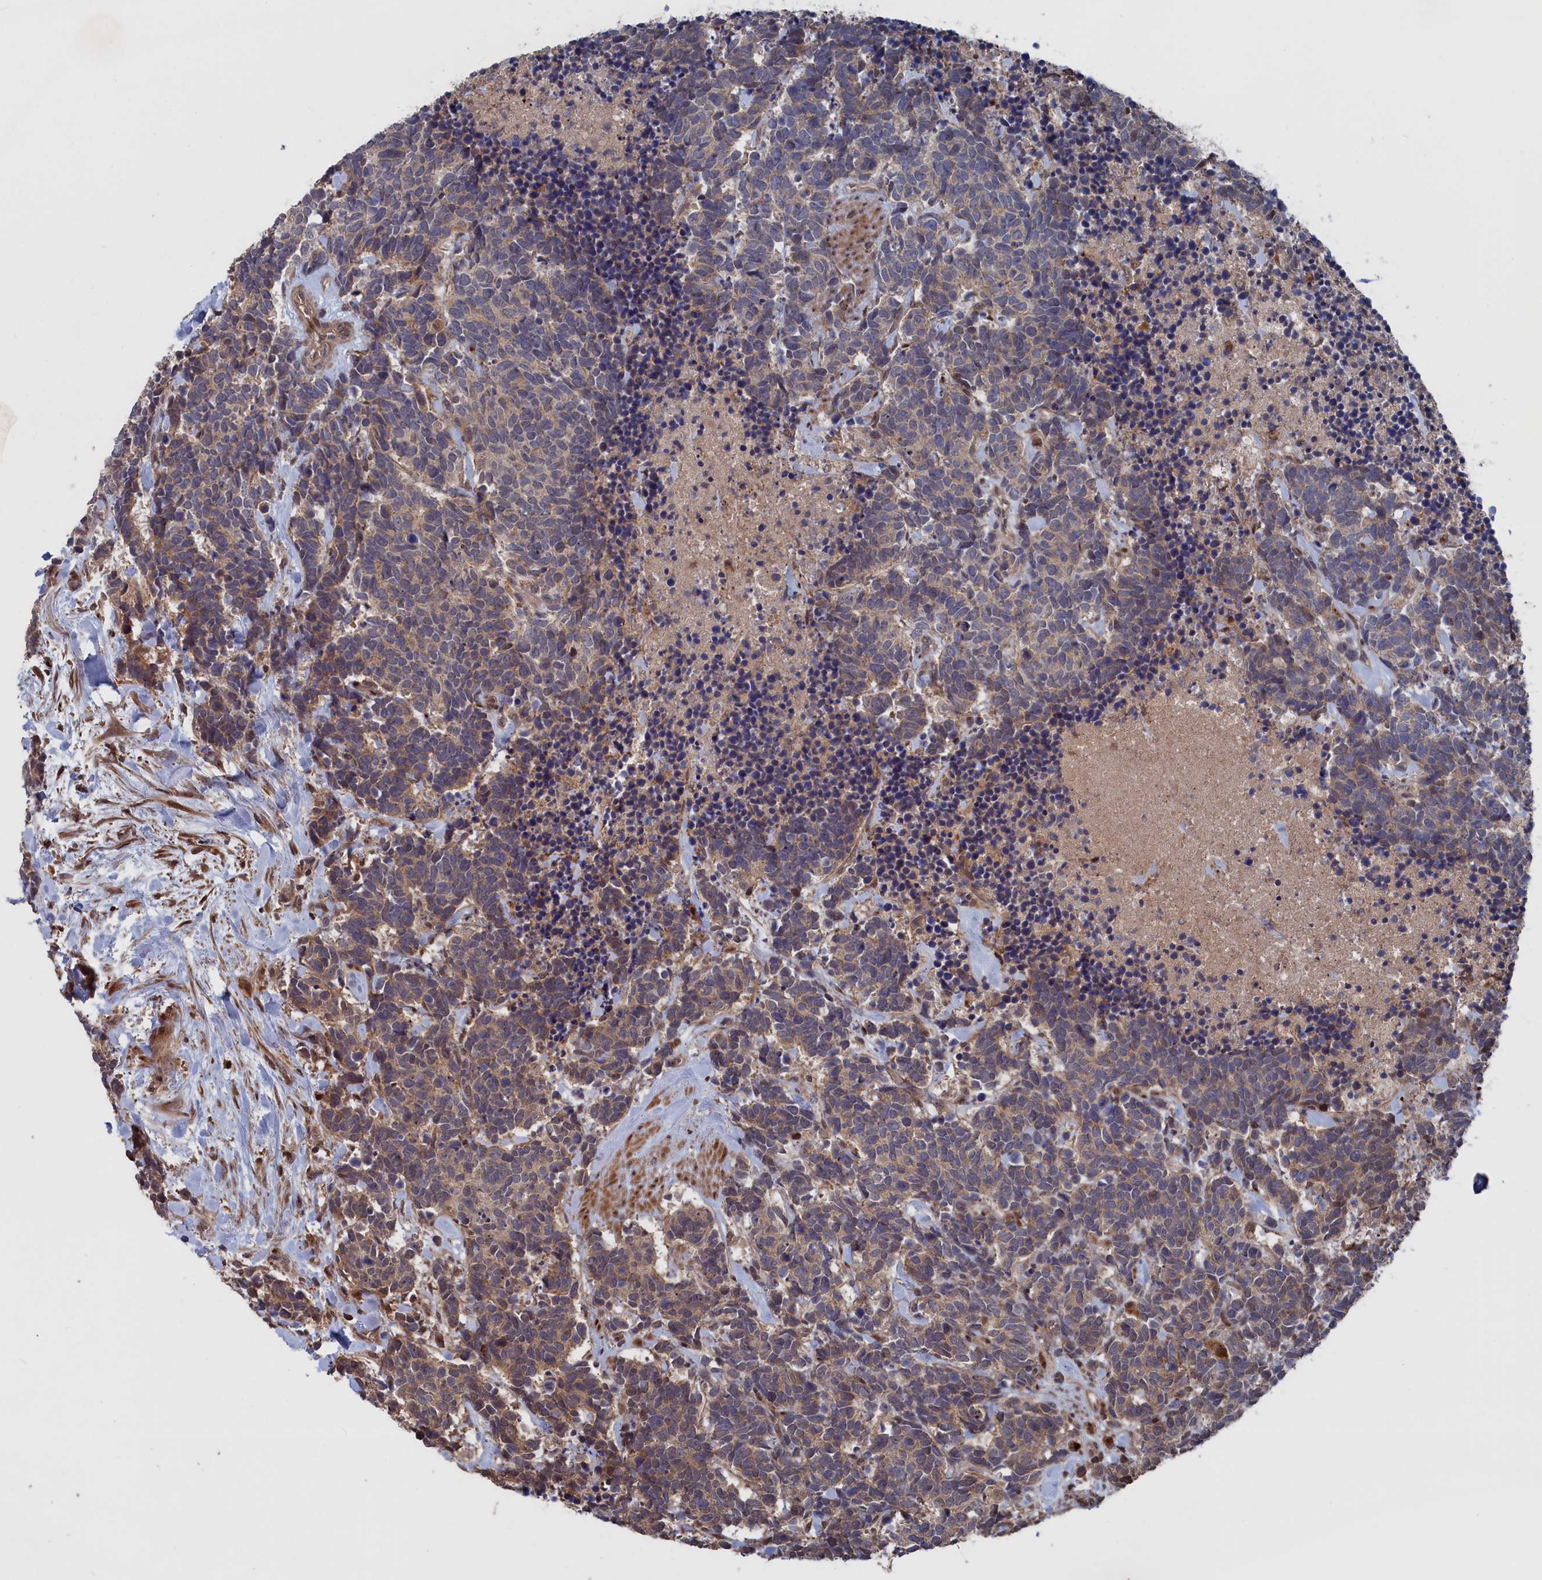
{"staining": {"intensity": "moderate", "quantity": "<25%", "location": "cytoplasmic/membranous"}, "tissue": "carcinoid", "cell_type": "Tumor cells", "image_type": "cancer", "snomed": [{"axis": "morphology", "description": "Carcinoma, NOS"}, {"axis": "morphology", "description": "Carcinoid, malignant, NOS"}, {"axis": "topography", "description": "Prostate"}], "caption": "Human malignant carcinoid stained for a protein (brown) reveals moderate cytoplasmic/membranous positive staining in about <25% of tumor cells.", "gene": "PLA2G15", "patient": {"sex": "male", "age": 57}}